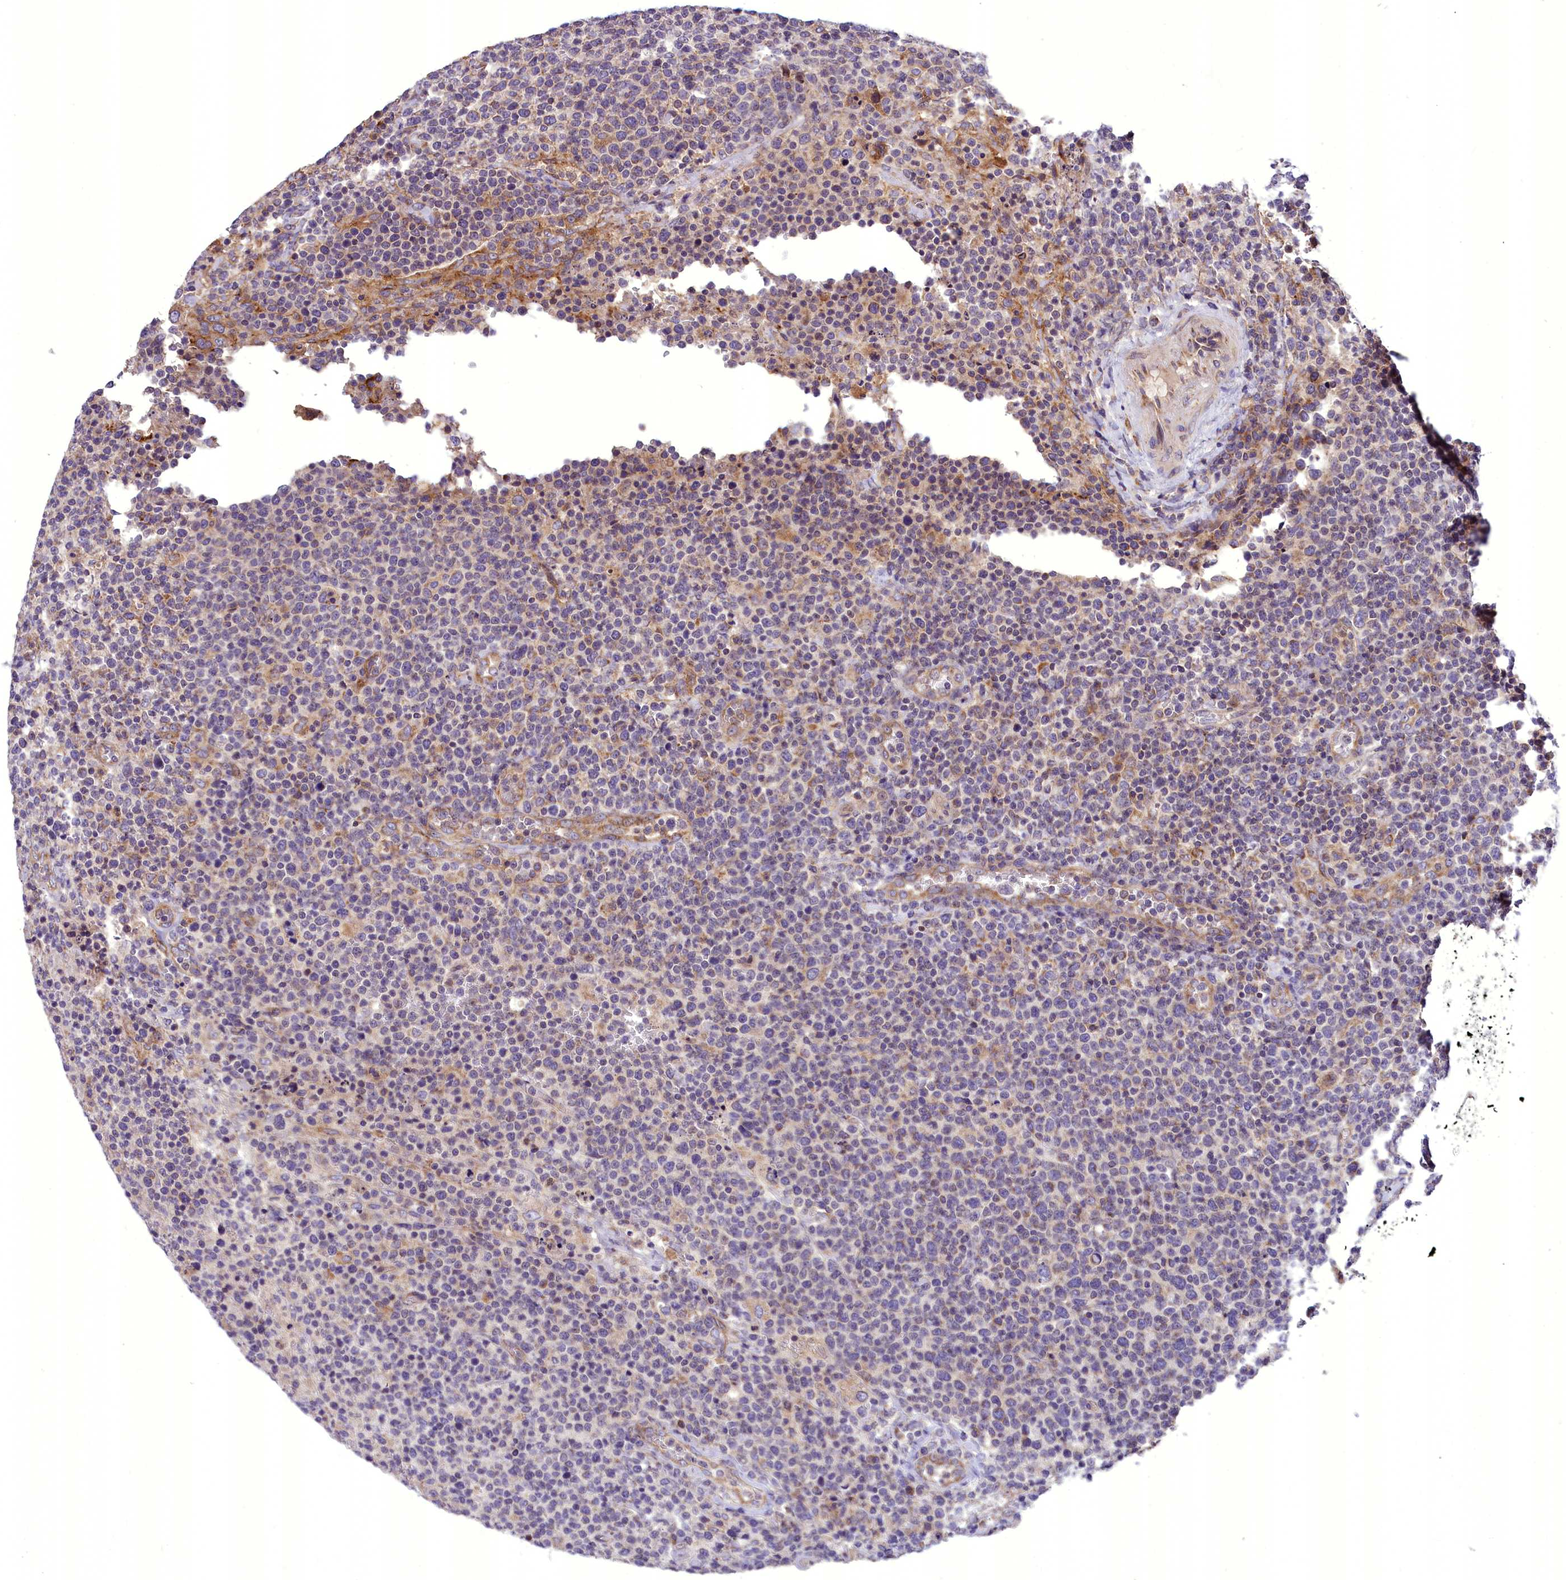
{"staining": {"intensity": "negative", "quantity": "none", "location": "none"}, "tissue": "lymphoma", "cell_type": "Tumor cells", "image_type": "cancer", "snomed": [{"axis": "morphology", "description": "Malignant lymphoma, non-Hodgkin's type, High grade"}, {"axis": "topography", "description": "Lymph node"}], "caption": "IHC of human malignant lymphoma, non-Hodgkin's type (high-grade) exhibits no staining in tumor cells. (DAB immunohistochemistry with hematoxylin counter stain).", "gene": "DNAJB9", "patient": {"sex": "male", "age": 61}}